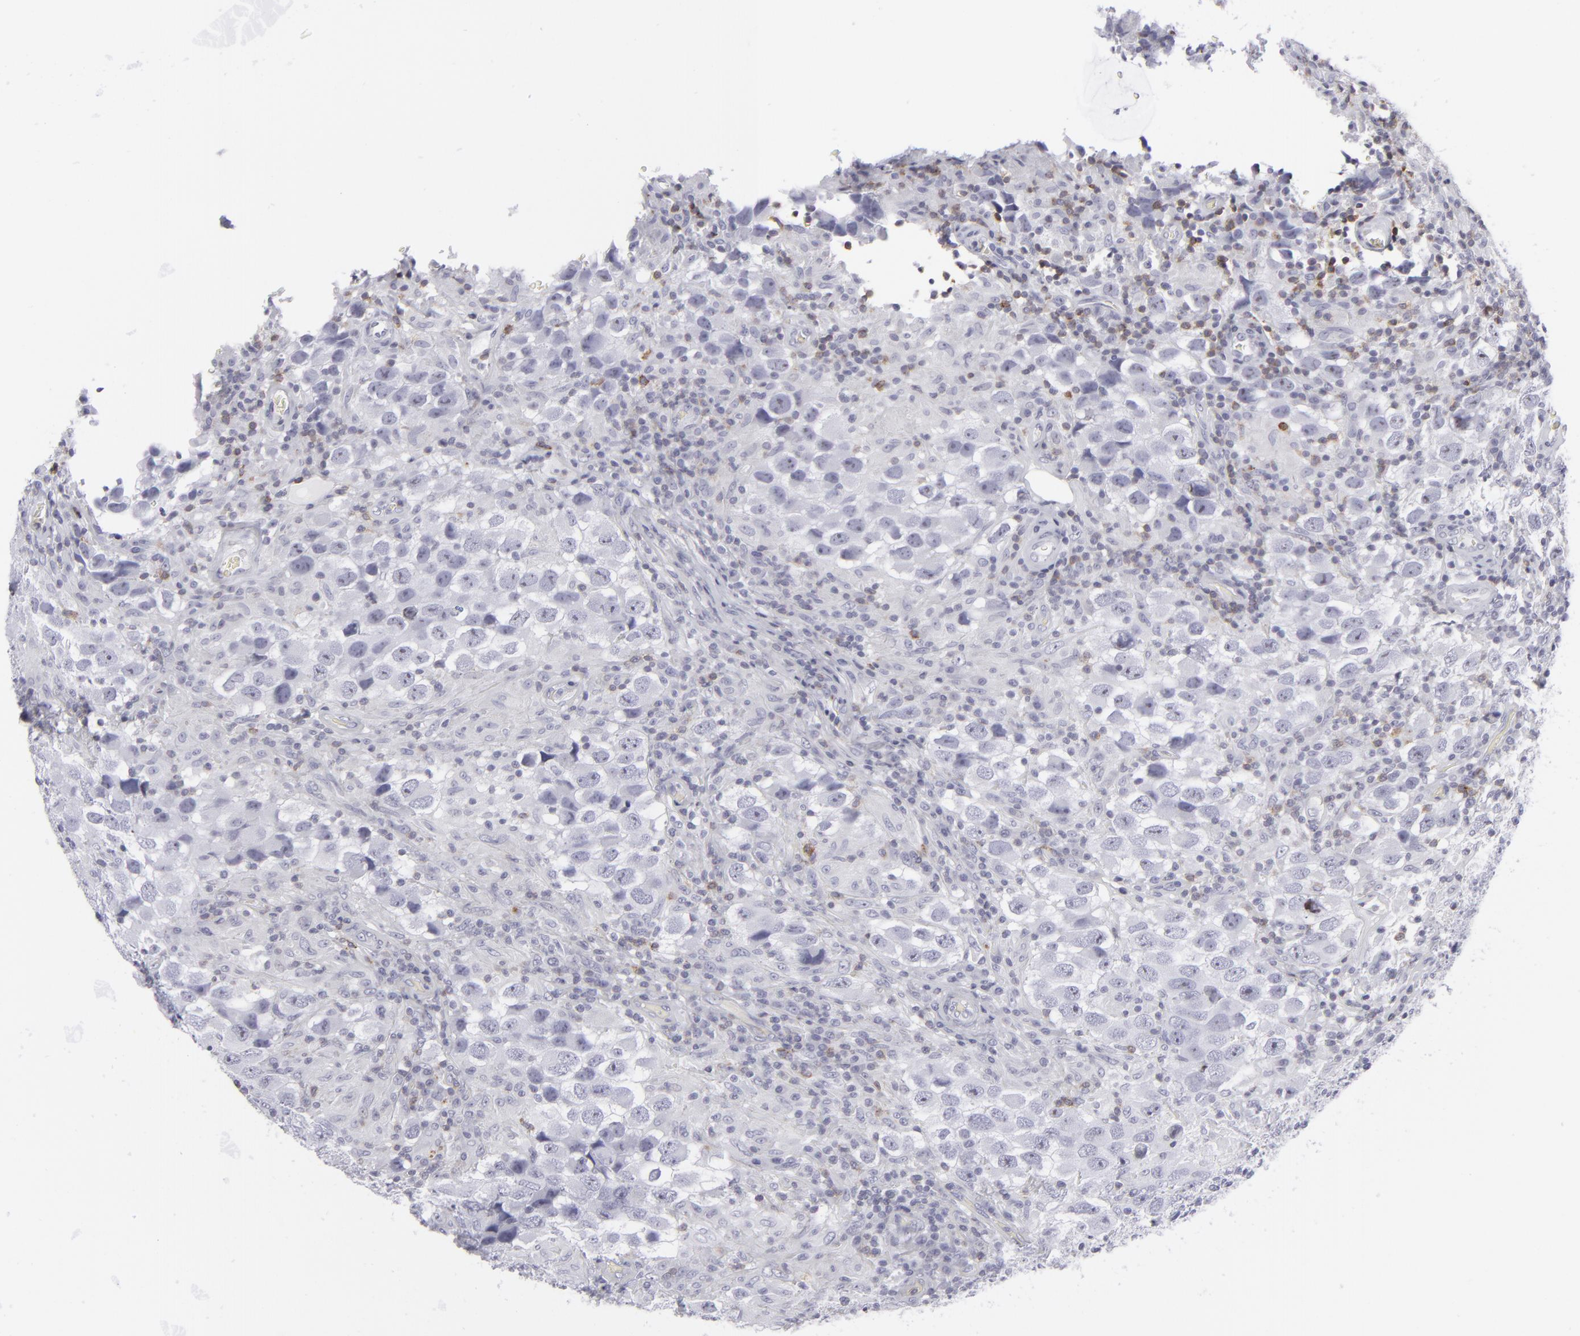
{"staining": {"intensity": "negative", "quantity": "none", "location": "none"}, "tissue": "testis cancer", "cell_type": "Tumor cells", "image_type": "cancer", "snomed": [{"axis": "morphology", "description": "Carcinoma, Embryonal, NOS"}, {"axis": "topography", "description": "Testis"}], "caption": "Human testis cancer stained for a protein using immunohistochemistry (IHC) reveals no positivity in tumor cells.", "gene": "CD7", "patient": {"sex": "male", "age": 21}}